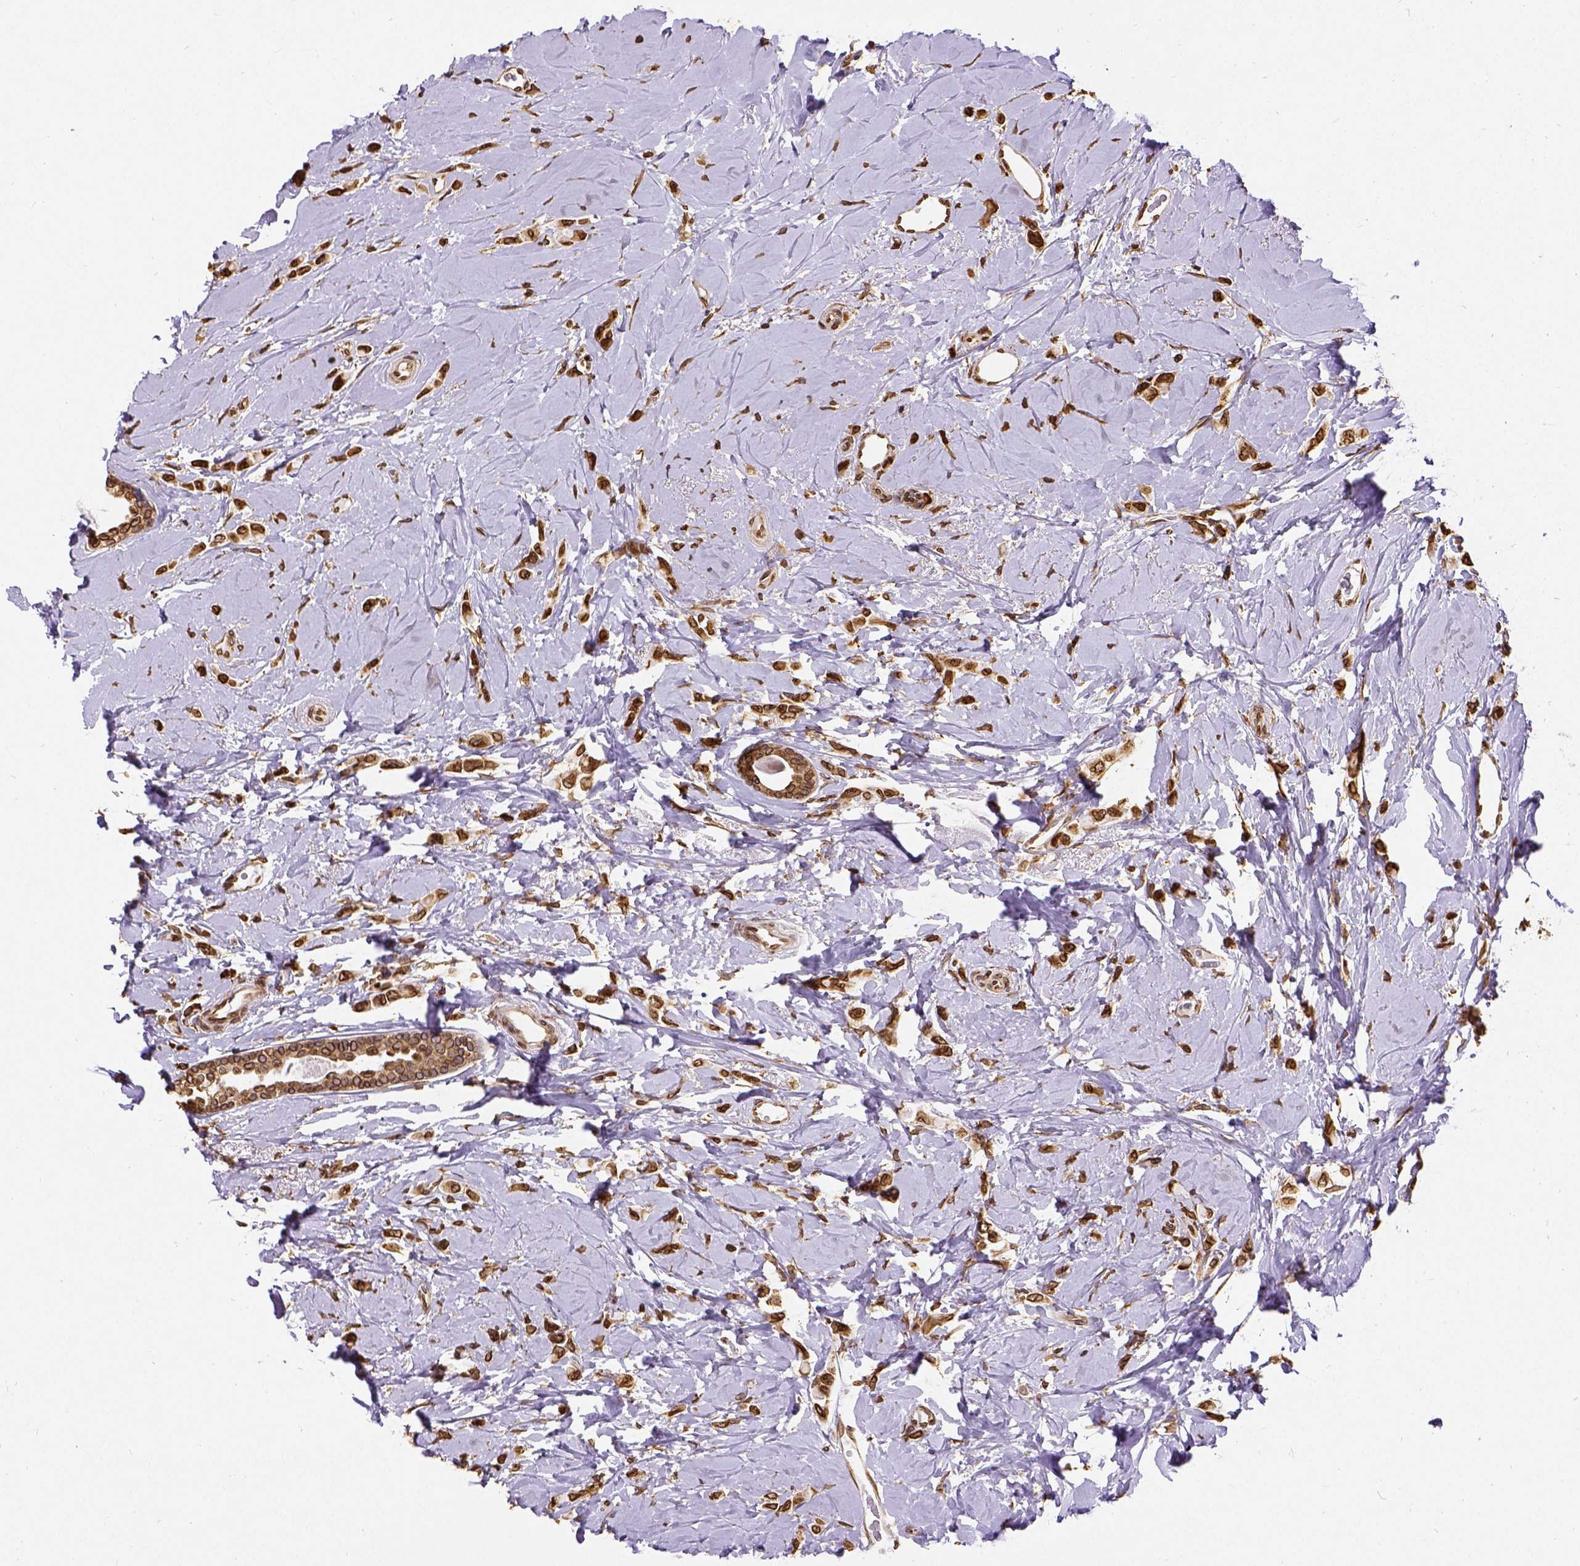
{"staining": {"intensity": "strong", "quantity": ">75%", "location": "cytoplasmic/membranous,nuclear"}, "tissue": "breast cancer", "cell_type": "Tumor cells", "image_type": "cancer", "snomed": [{"axis": "morphology", "description": "Lobular carcinoma"}, {"axis": "topography", "description": "Breast"}], "caption": "Protein staining of breast cancer (lobular carcinoma) tissue displays strong cytoplasmic/membranous and nuclear expression in about >75% of tumor cells.", "gene": "MTDH", "patient": {"sex": "female", "age": 66}}